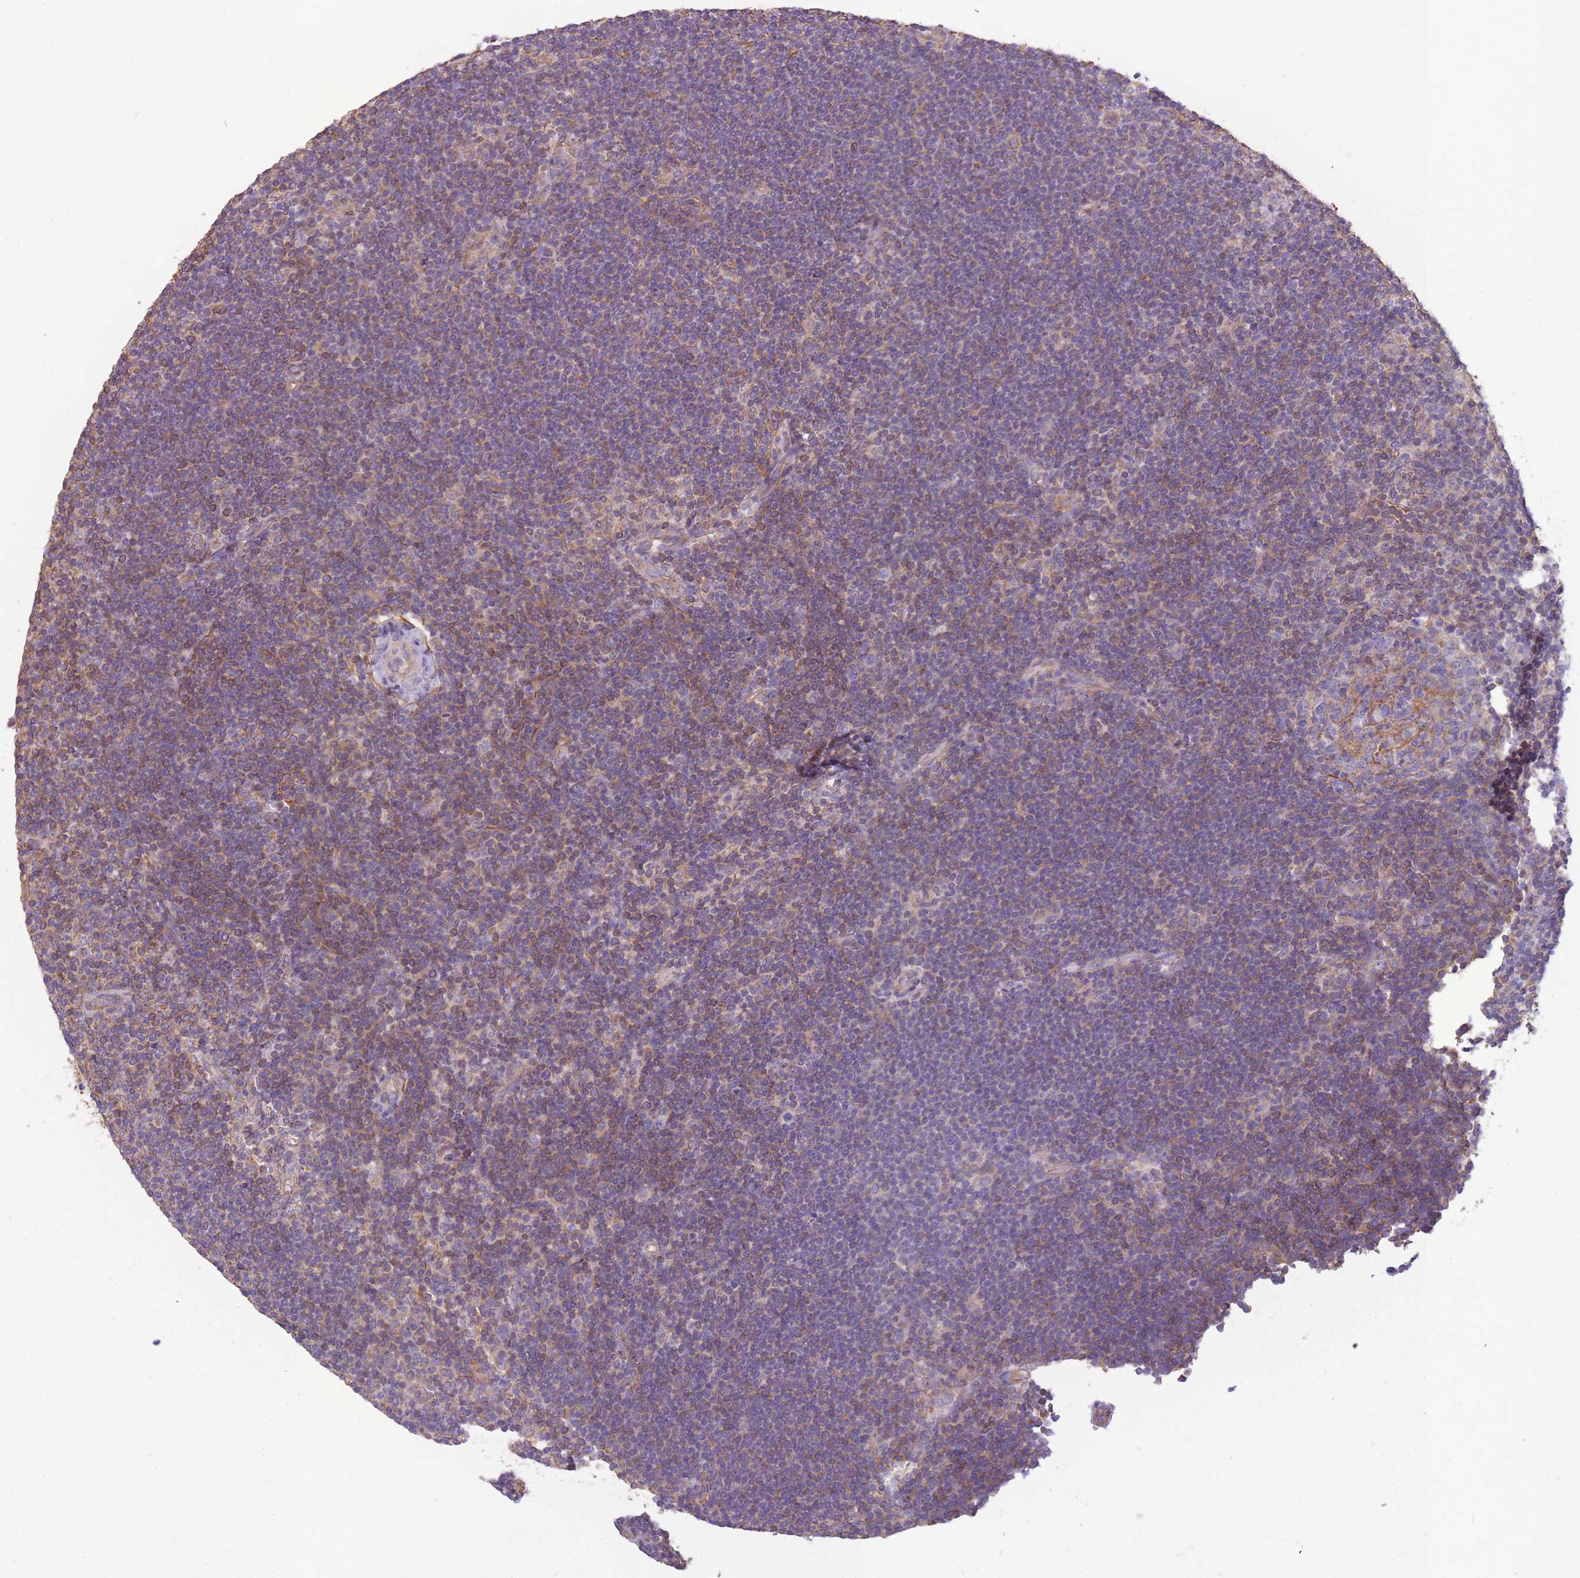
{"staining": {"intensity": "negative", "quantity": "none", "location": "none"}, "tissue": "lymphoma", "cell_type": "Tumor cells", "image_type": "cancer", "snomed": [{"axis": "morphology", "description": "Hodgkin's disease, NOS"}, {"axis": "topography", "description": "Lymph node"}], "caption": "Immunohistochemical staining of lymphoma reveals no significant staining in tumor cells.", "gene": "ADD1", "patient": {"sex": "female", "age": 57}}